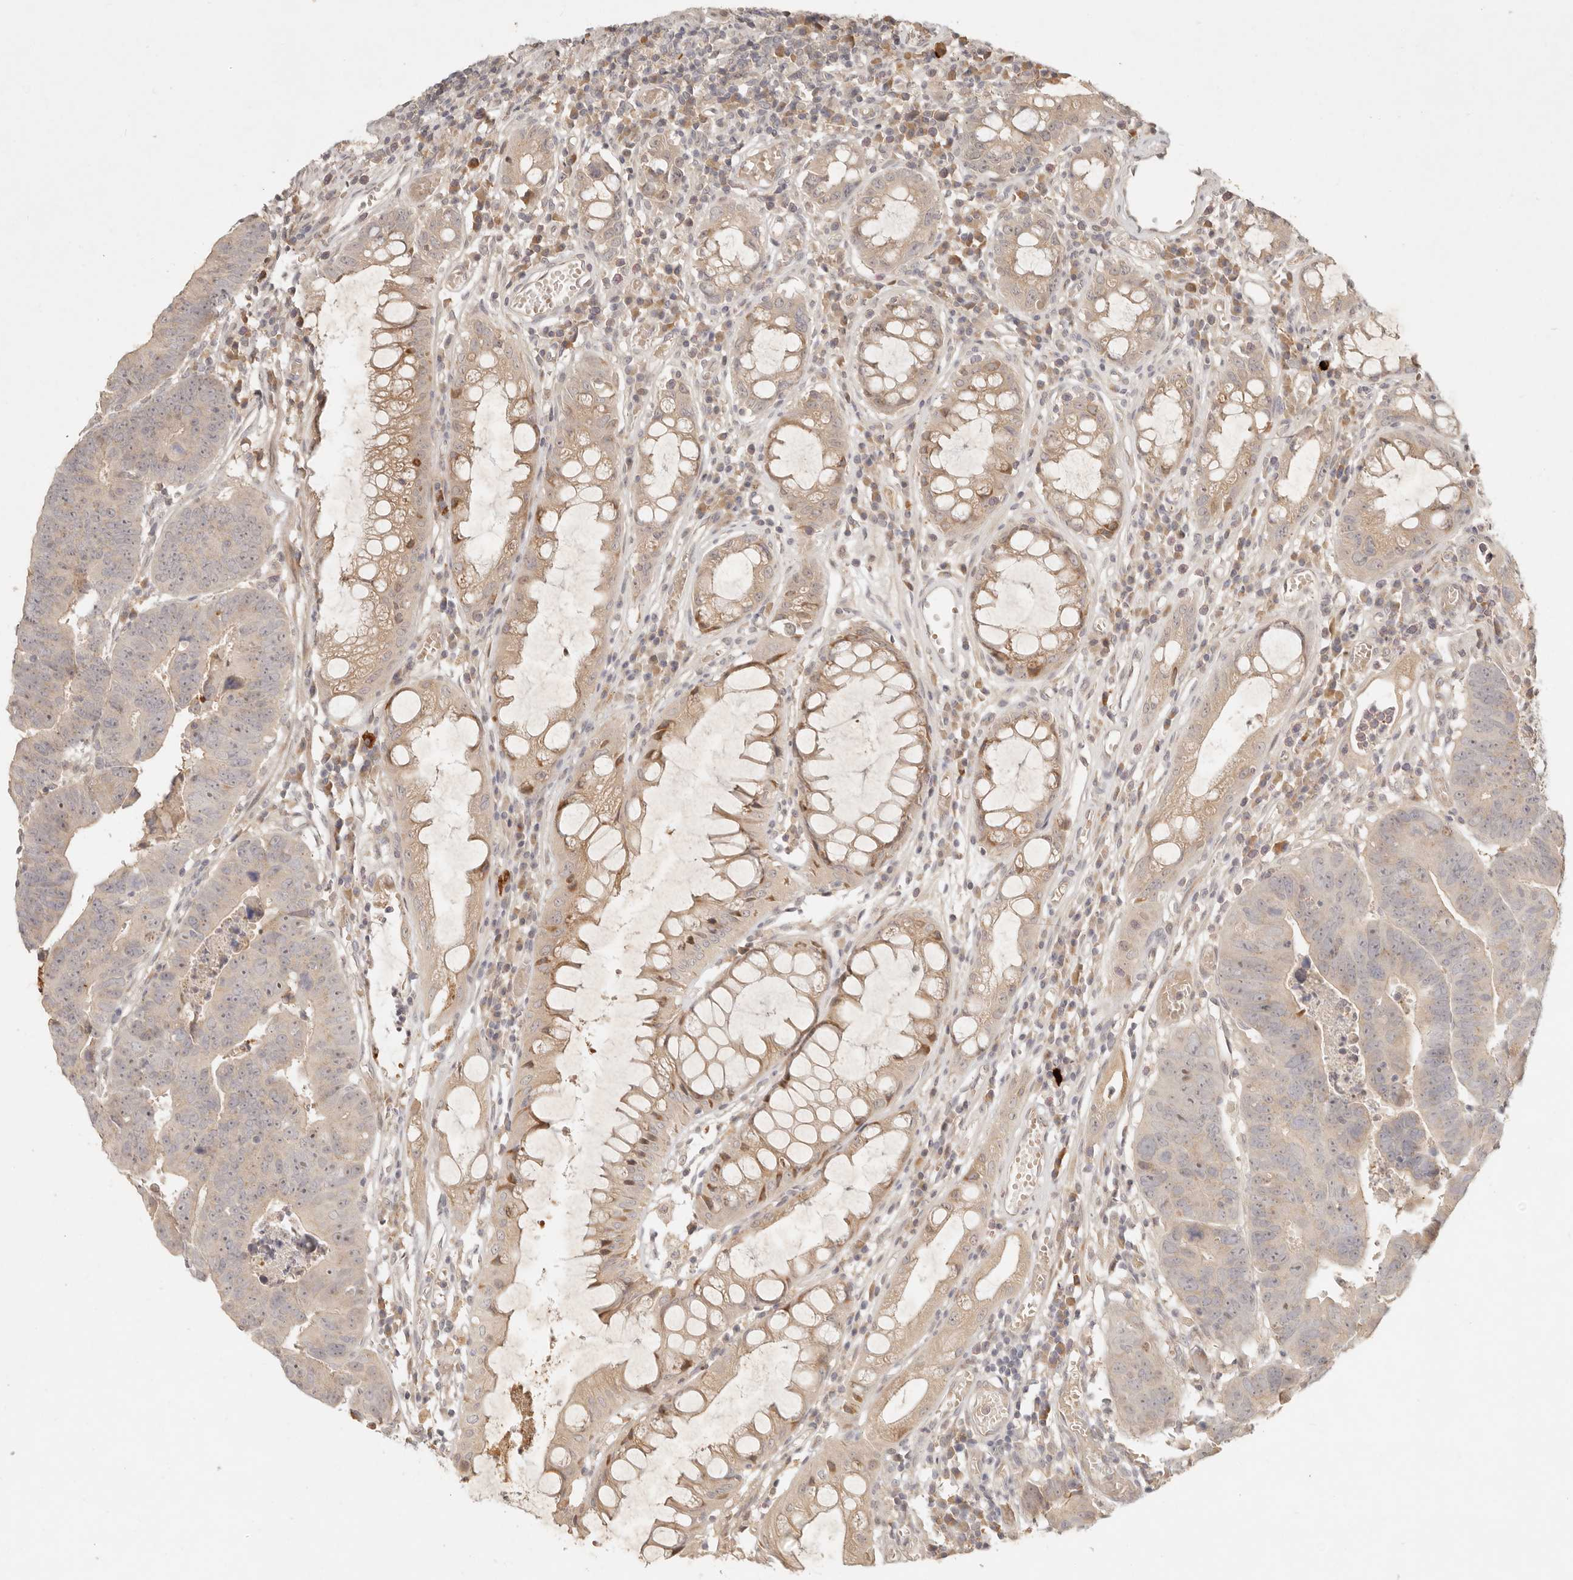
{"staining": {"intensity": "weak", "quantity": ">75%", "location": "cytoplasmic/membranous"}, "tissue": "colorectal cancer", "cell_type": "Tumor cells", "image_type": "cancer", "snomed": [{"axis": "morphology", "description": "Adenocarcinoma, NOS"}, {"axis": "topography", "description": "Rectum"}], "caption": "Immunohistochemistry (IHC) of human colorectal cancer (adenocarcinoma) exhibits low levels of weak cytoplasmic/membranous staining in about >75% of tumor cells.", "gene": "UBXN11", "patient": {"sex": "female", "age": 65}}